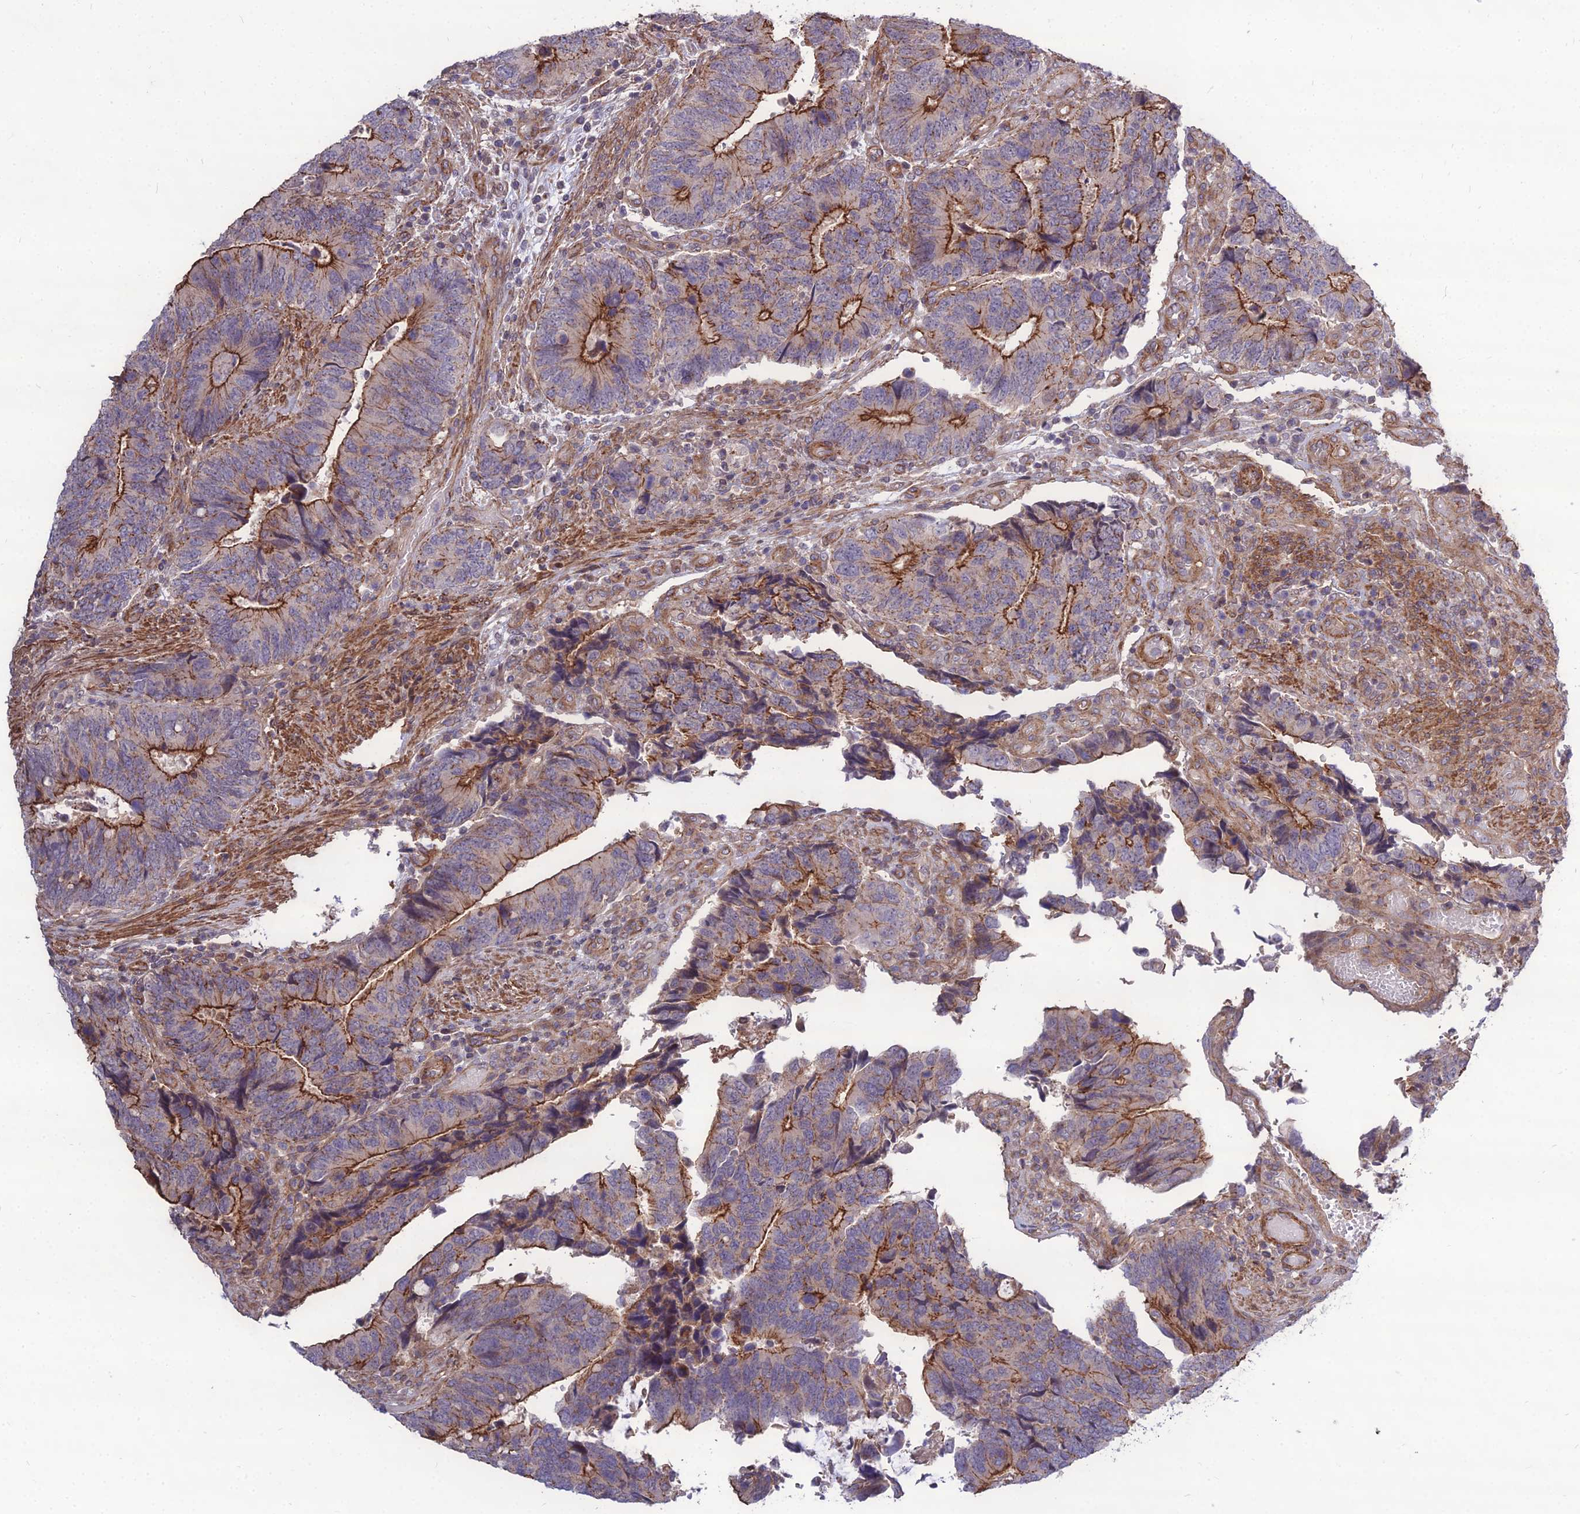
{"staining": {"intensity": "moderate", "quantity": "25%-75%", "location": "cytoplasmic/membranous"}, "tissue": "colorectal cancer", "cell_type": "Tumor cells", "image_type": "cancer", "snomed": [{"axis": "morphology", "description": "Adenocarcinoma, NOS"}, {"axis": "topography", "description": "Colon"}], "caption": "Human colorectal cancer (adenocarcinoma) stained for a protein (brown) reveals moderate cytoplasmic/membranous positive staining in about 25%-75% of tumor cells.", "gene": "TSPYL2", "patient": {"sex": "male", "age": 87}}